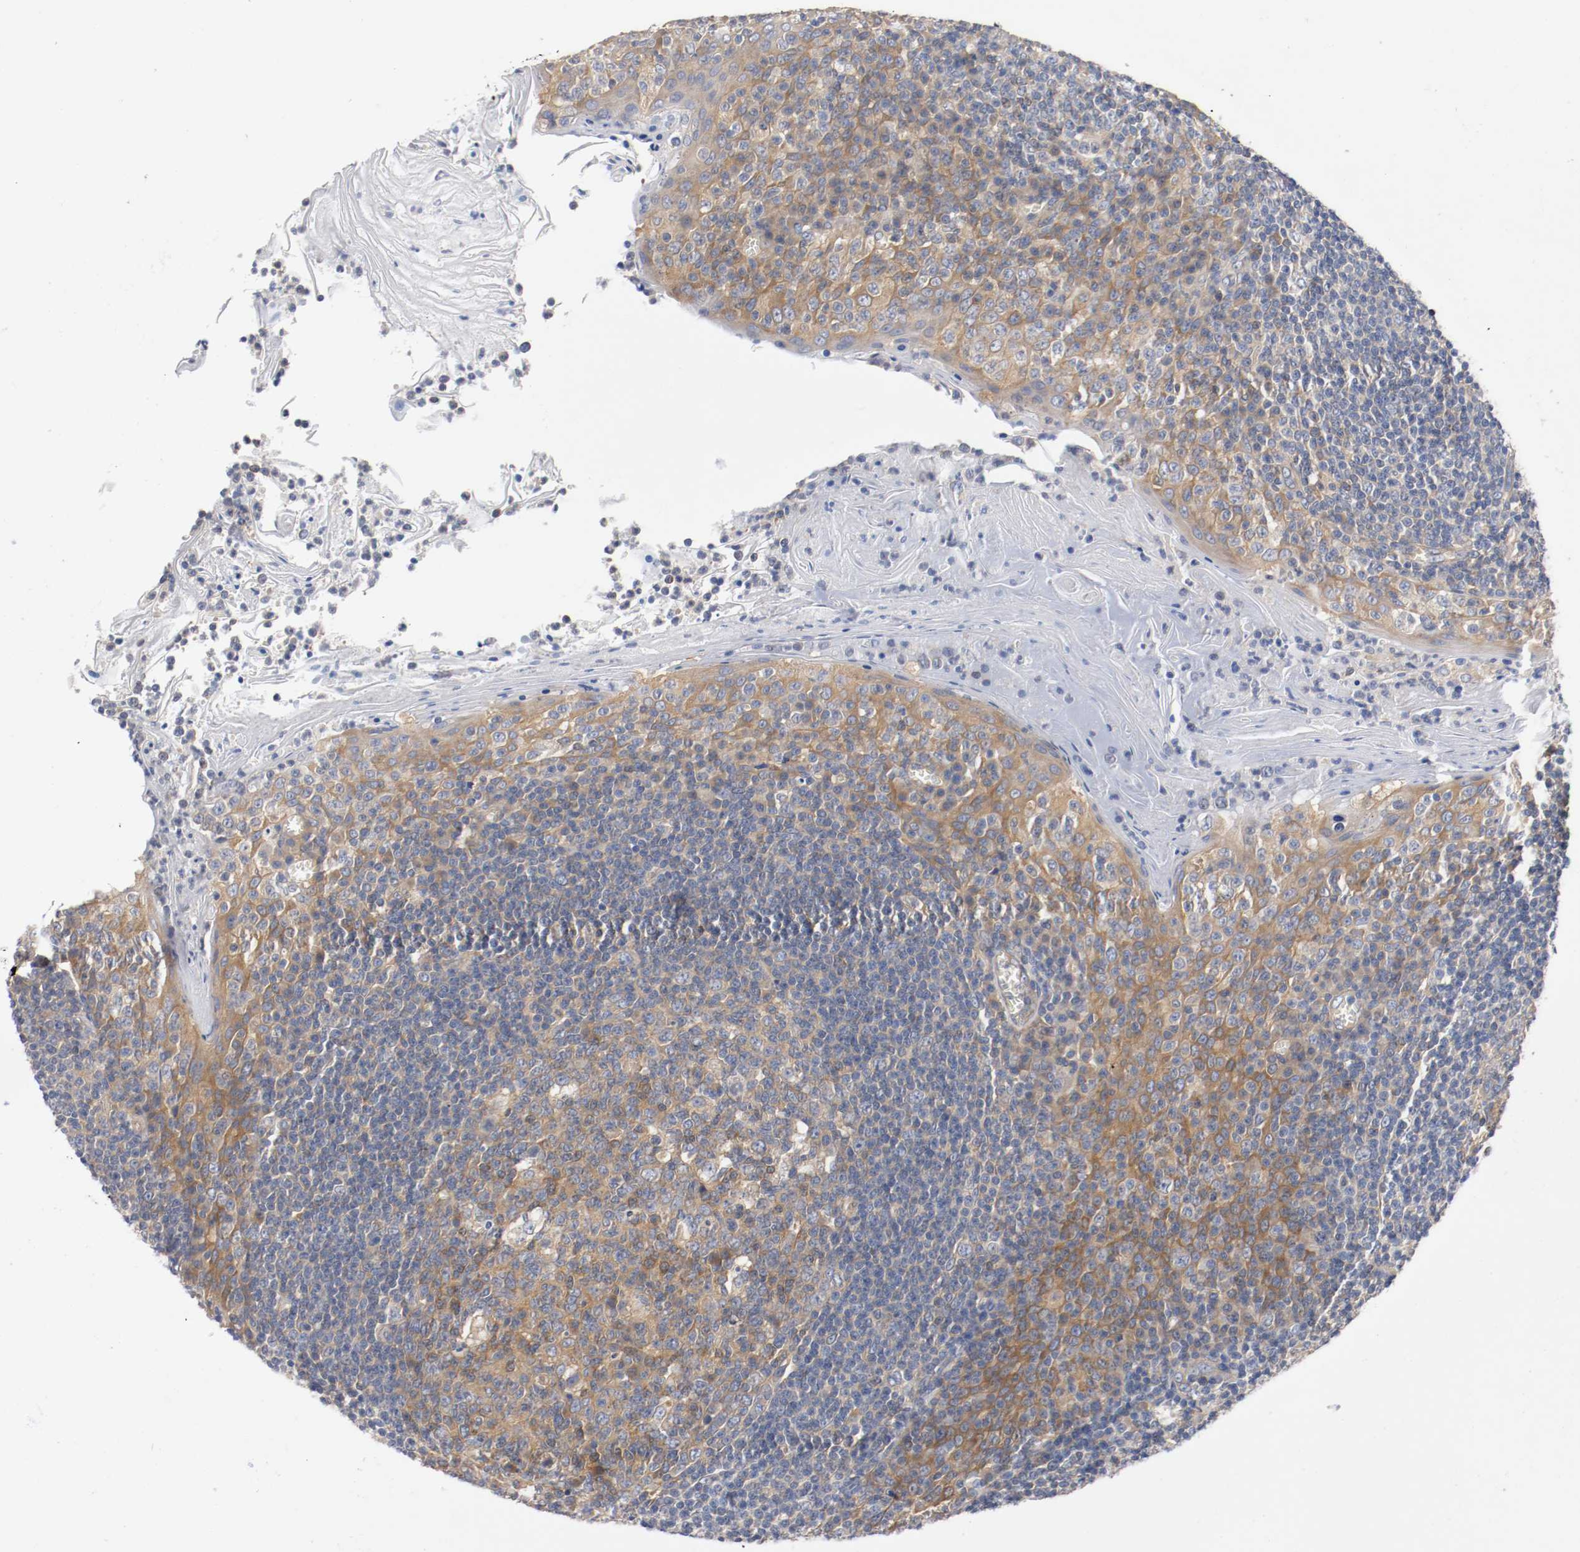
{"staining": {"intensity": "moderate", "quantity": ">75%", "location": "cytoplasmic/membranous"}, "tissue": "tonsil", "cell_type": "Germinal center cells", "image_type": "normal", "snomed": [{"axis": "morphology", "description": "Normal tissue, NOS"}, {"axis": "topography", "description": "Tonsil"}], "caption": "The histopathology image reveals a brown stain indicating the presence of a protein in the cytoplasmic/membranous of germinal center cells in tonsil. (DAB IHC, brown staining for protein, blue staining for nuclei).", "gene": "HGS", "patient": {"sex": "male", "age": 31}}